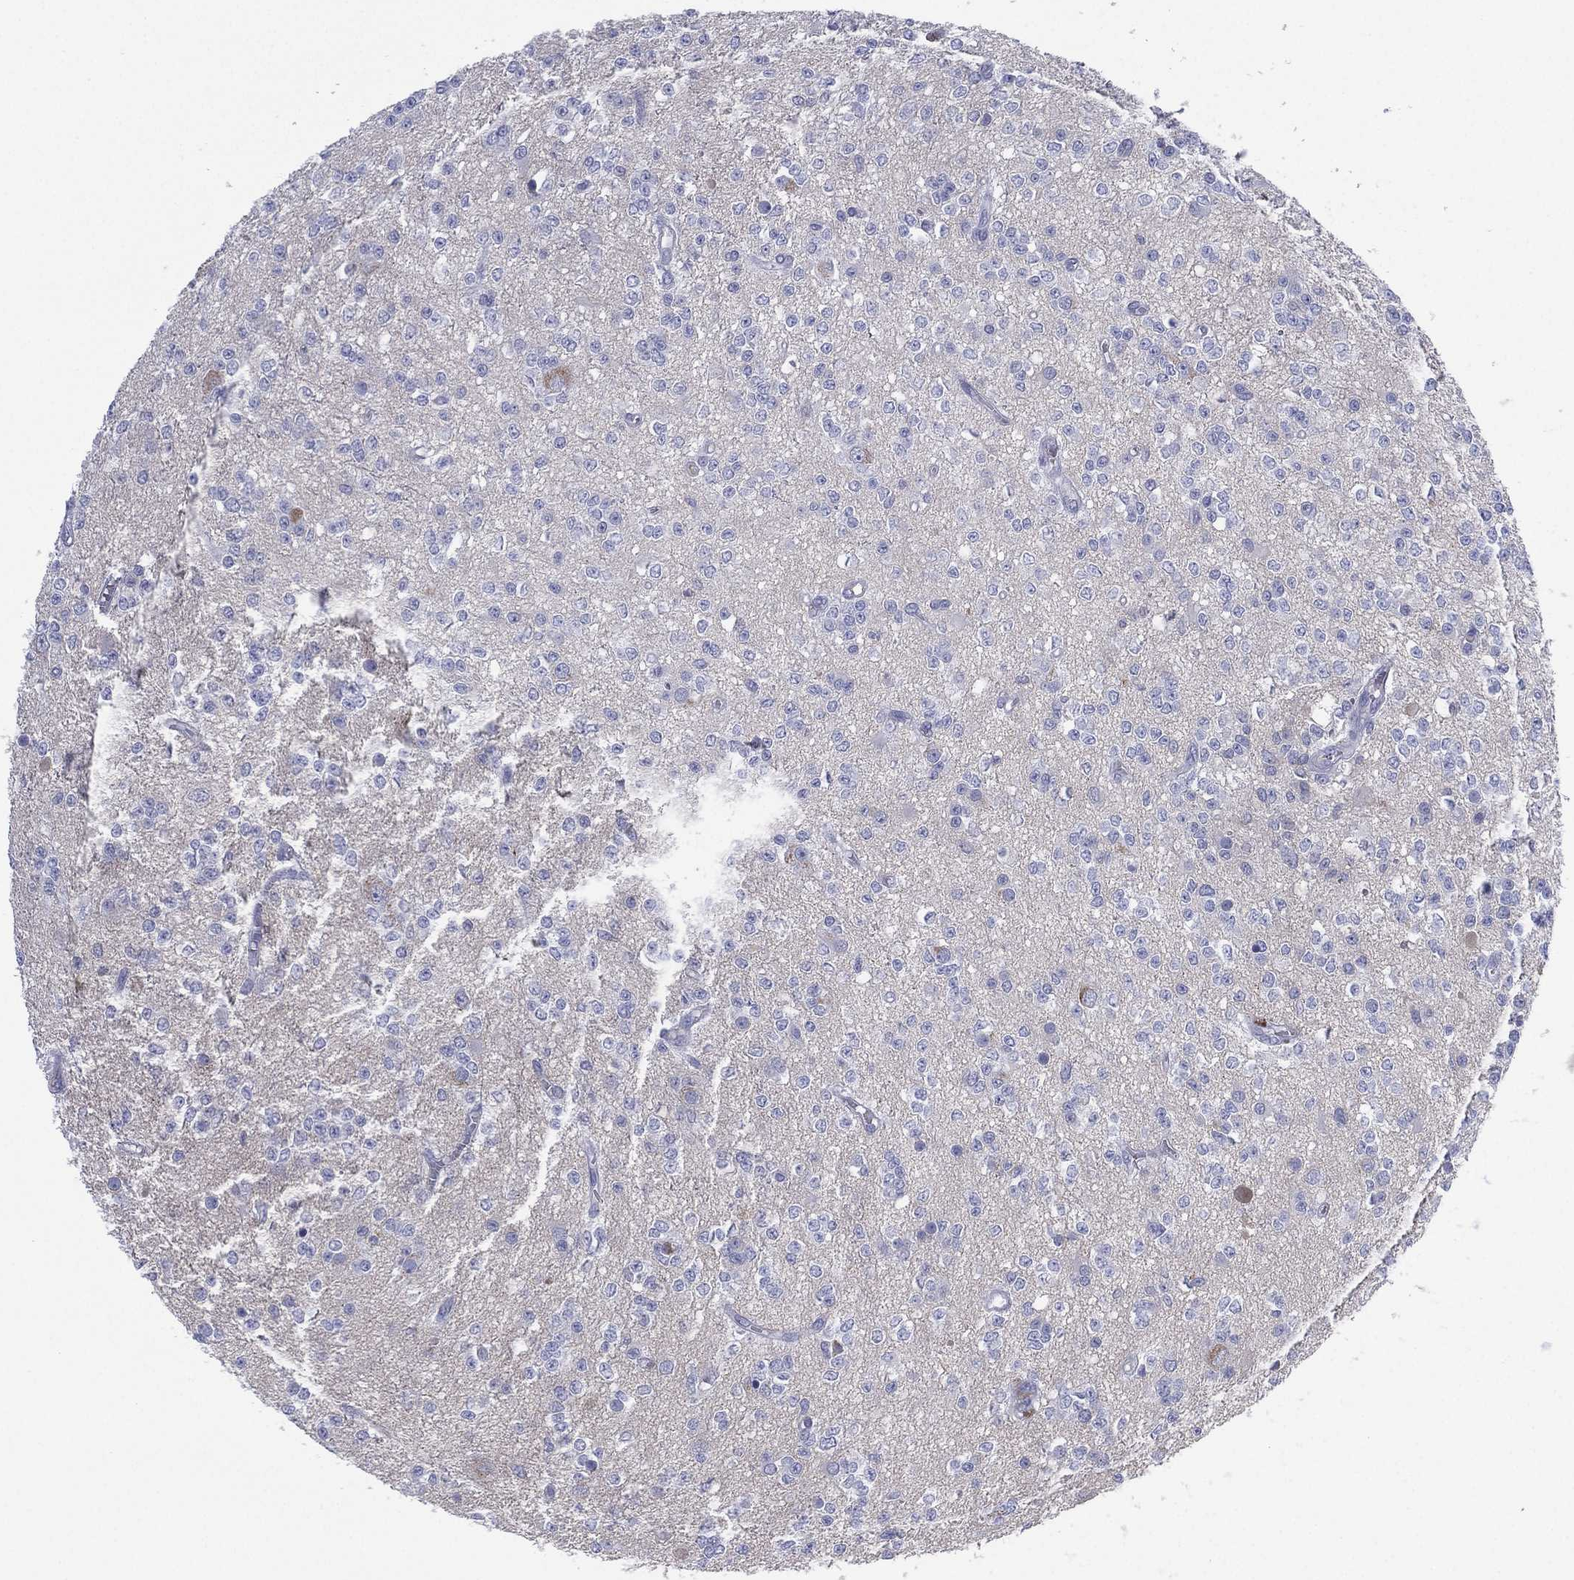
{"staining": {"intensity": "negative", "quantity": "none", "location": "none"}, "tissue": "glioma", "cell_type": "Tumor cells", "image_type": "cancer", "snomed": [{"axis": "morphology", "description": "Glioma, malignant, Low grade"}, {"axis": "topography", "description": "Brain"}], "caption": "Tumor cells show no significant protein staining in malignant low-grade glioma.", "gene": "CYP2D6", "patient": {"sex": "female", "age": 45}}